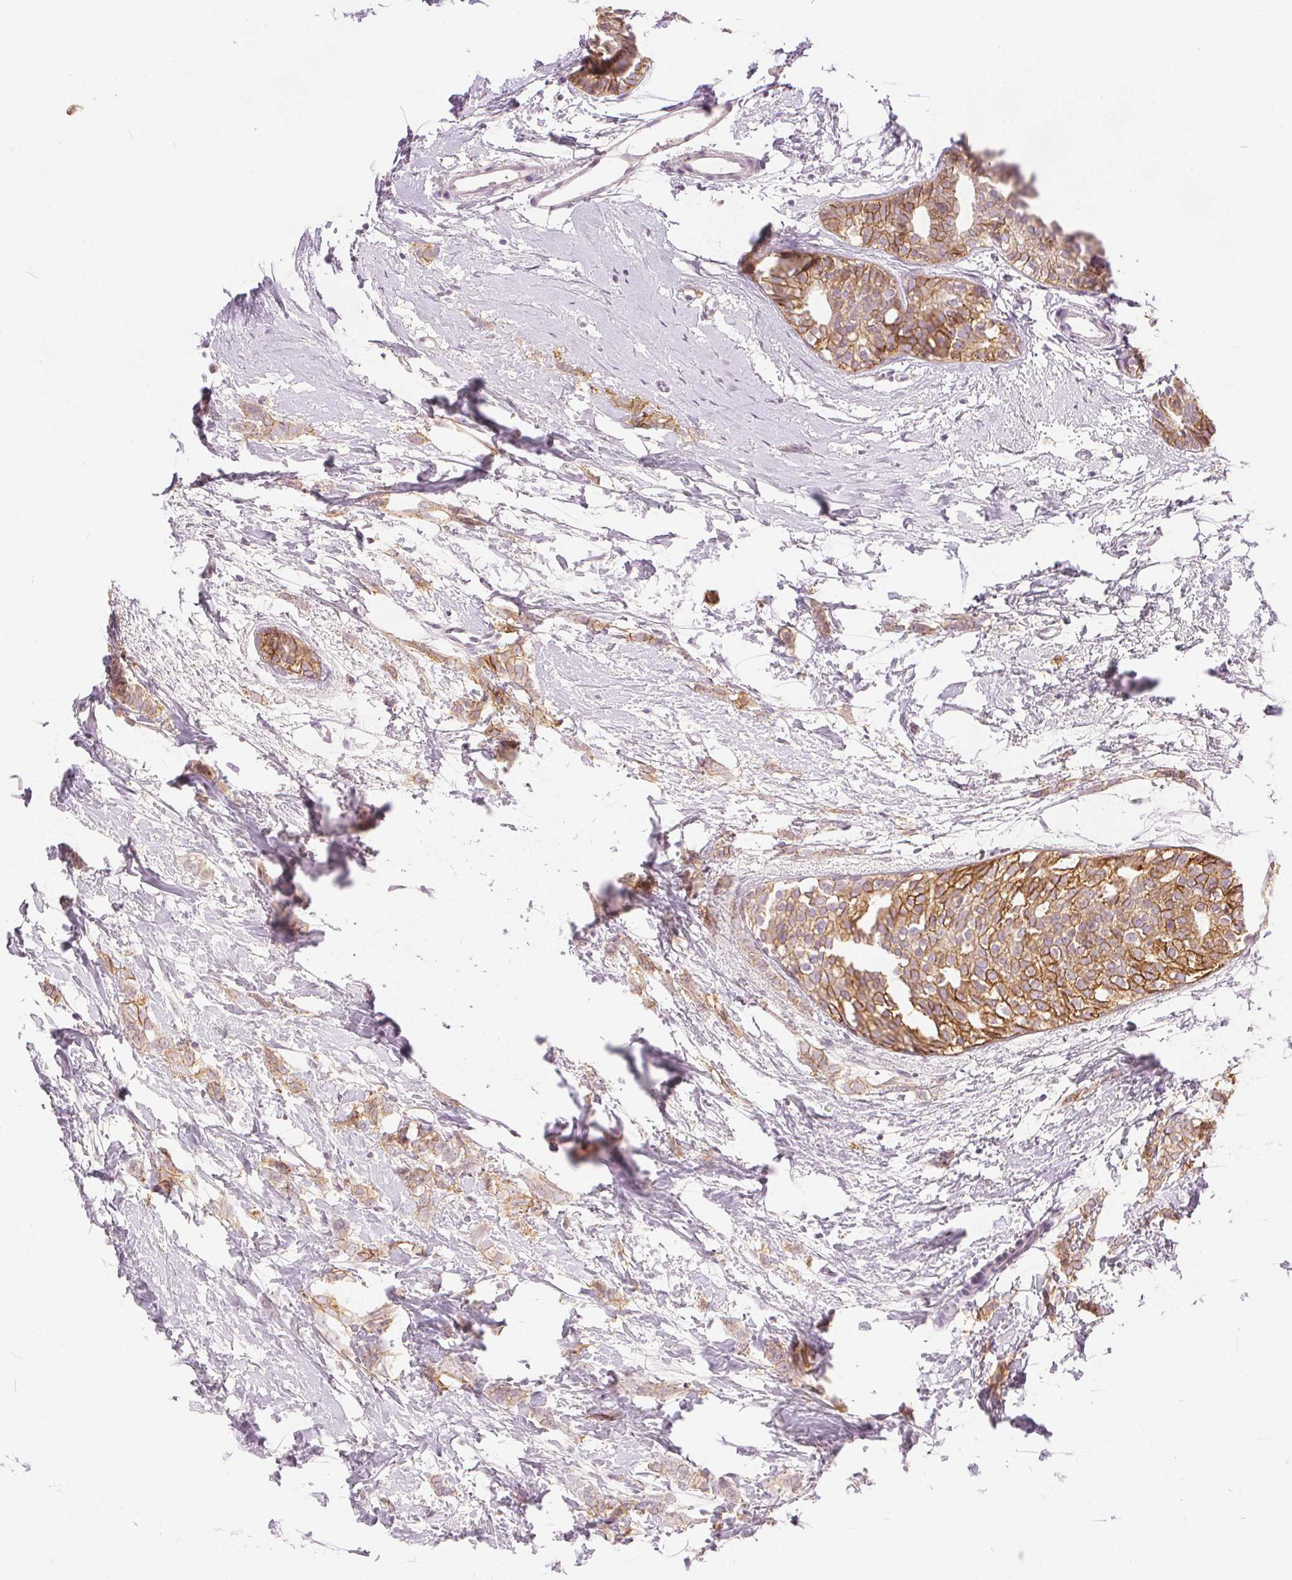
{"staining": {"intensity": "moderate", "quantity": "25%-75%", "location": "cytoplasmic/membranous"}, "tissue": "breast cancer", "cell_type": "Tumor cells", "image_type": "cancer", "snomed": [{"axis": "morphology", "description": "Duct carcinoma"}, {"axis": "topography", "description": "Breast"}], "caption": "Breast invasive ductal carcinoma tissue reveals moderate cytoplasmic/membranous staining in approximately 25%-75% of tumor cells", "gene": "CA12", "patient": {"sex": "female", "age": 40}}